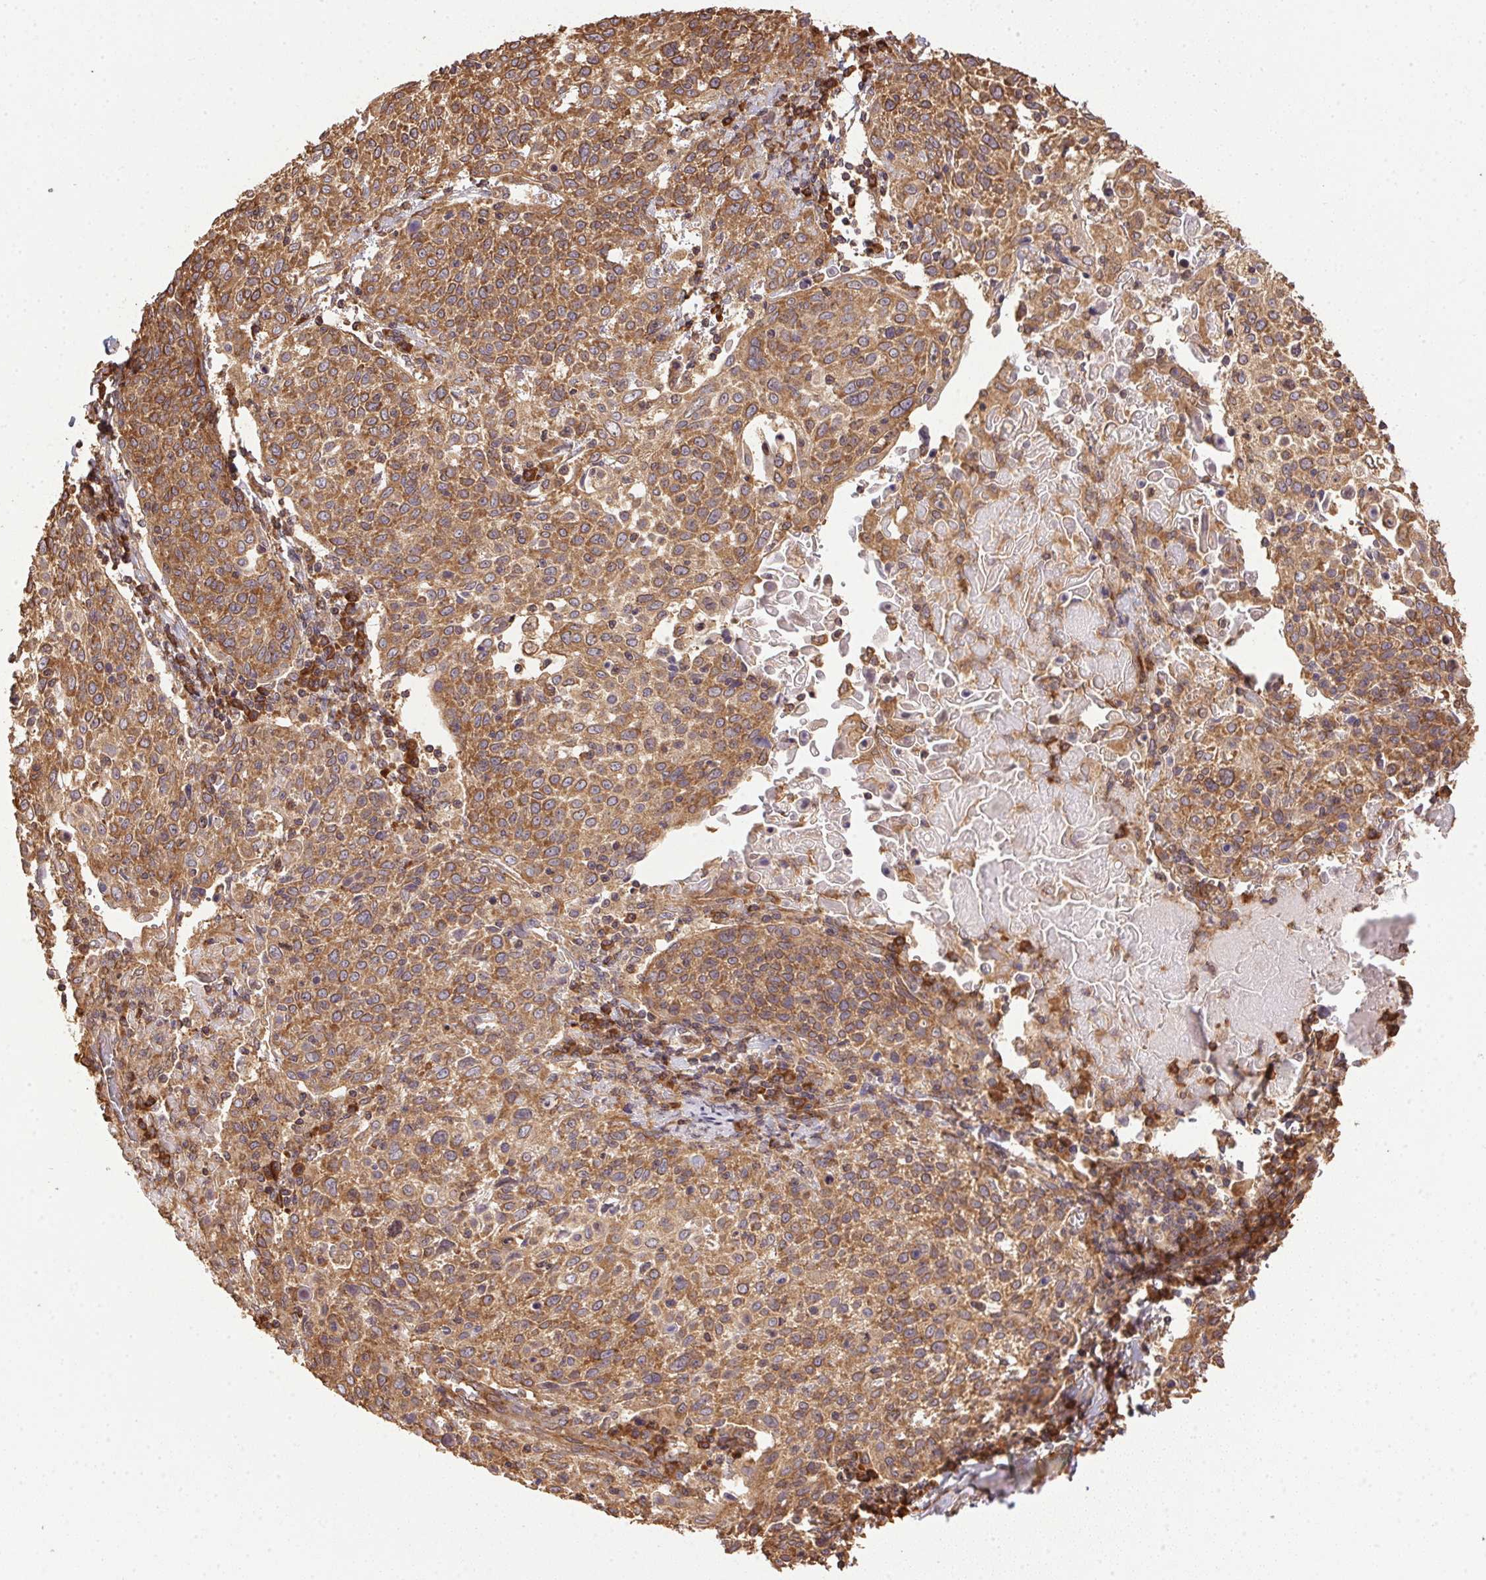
{"staining": {"intensity": "moderate", "quantity": ">75%", "location": "cytoplasmic/membranous"}, "tissue": "cervical cancer", "cell_type": "Tumor cells", "image_type": "cancer", "snomed": [{"axis": "morphology", "description": "Squamous cell carcinoma, NOS"}, {"axis": "topography", "description": "Cervix"}], "caption": "A micrograph of human cervical cancer stained for a protein demonstrates moderate cytoplasmic/membranous brown staining in tumor cells.", "gene": "EIF2S1", "patient": {"sex": "female", "age": 61}}